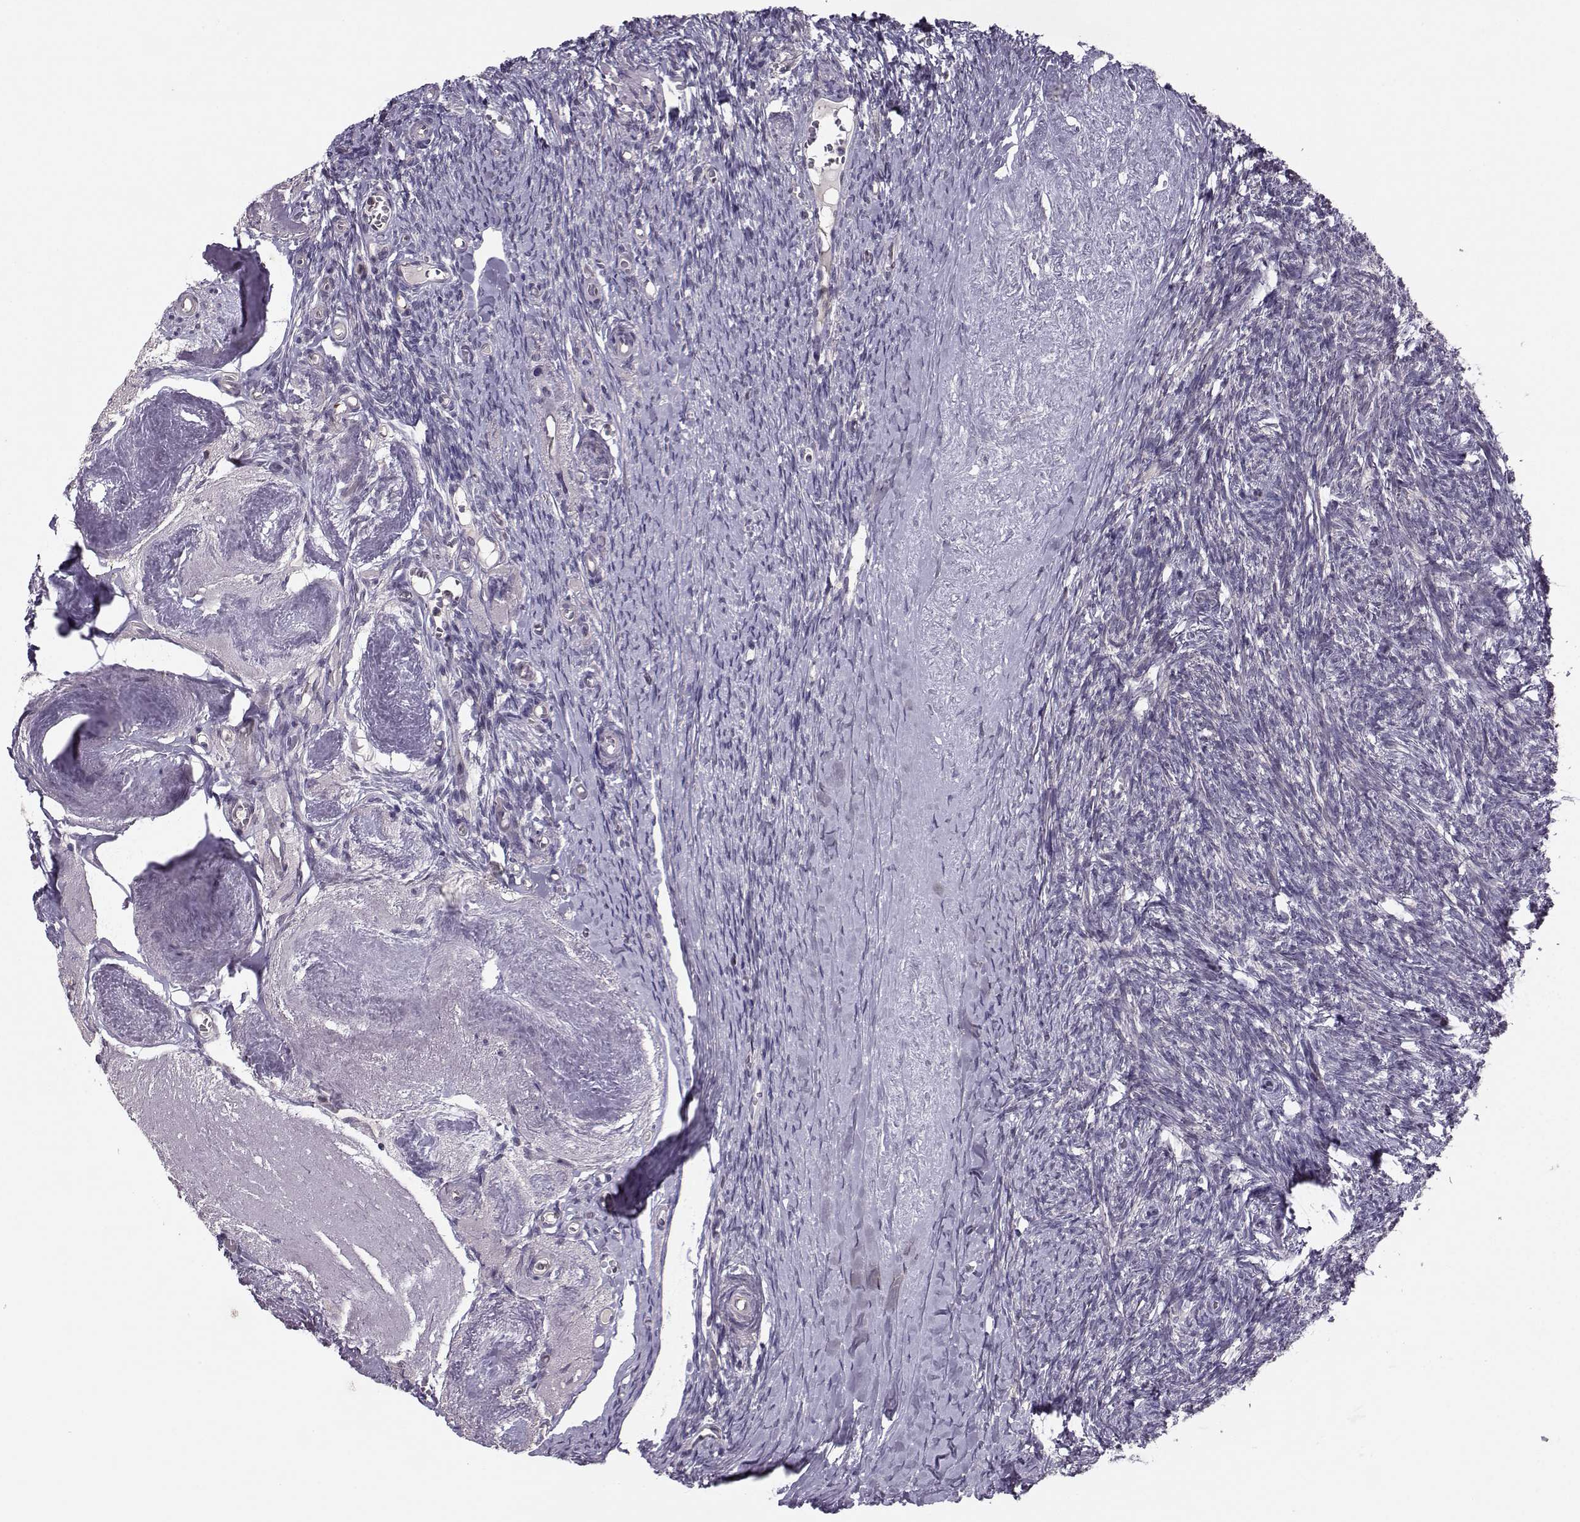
{"staining": {"intensity": "negative", "quantity": "none", "location": "none"}, "tissue": "ovary", "cell_type": "Follicle cells", "image_type": "normal", "snomed": [{"axis": "morphology", "description": "Normal tissue, NOS"}, {"axis": "topography", "description": "Ovary"}], "caption": "The IHC photomicrograph has no significant positivity in follicle cells of ovary.", "gene": "PKP2", "patient": {"sex": "female", "age": 72}}